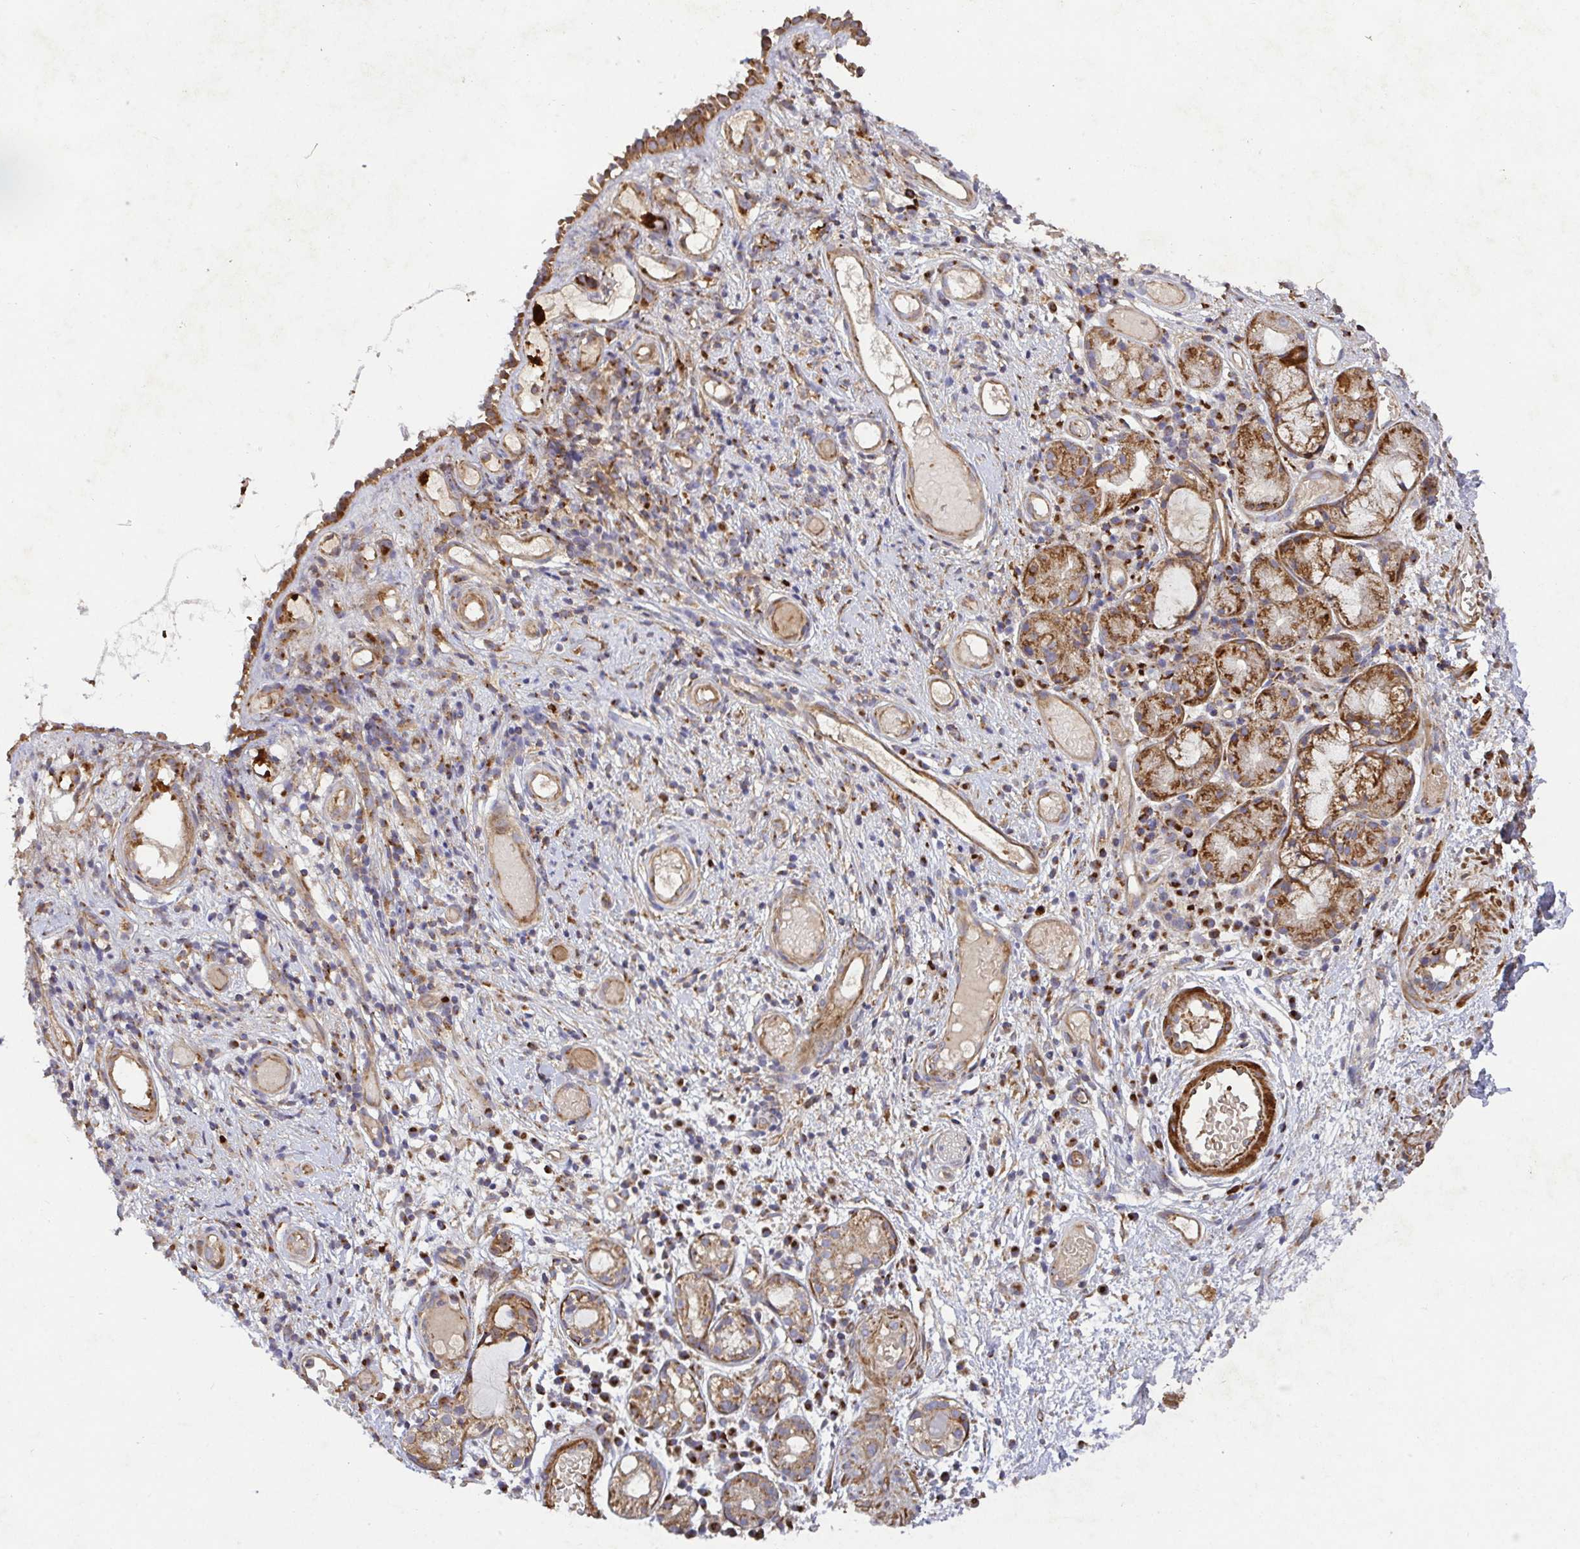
{"staining": {"intensity": "moderate", "quantity": ">75%", "location": "cytoplasmic/membranous"}, "tissue": "nasopharynx", "cell_type": "Respiratory epithelial cells", "image_type": "normal", "snomed": [{"axis": "morphology", "description": "Normal tissue, NOS"}, {"axis": "morphology", "description": "Inflammation, NOS"}, {"axis": "topography", "description": "Nasopharynx"}], "caption": "A brown stain highlights moderate cytoplasmic/membranous expression of a protein in respiratory epithelial cells of normal human nasopharynx. (brown staining indicates protein expression, while blue staining denotes nuclei).", "gene": "TM9SF4", "patient": {"sex": "male", "age": 54}}